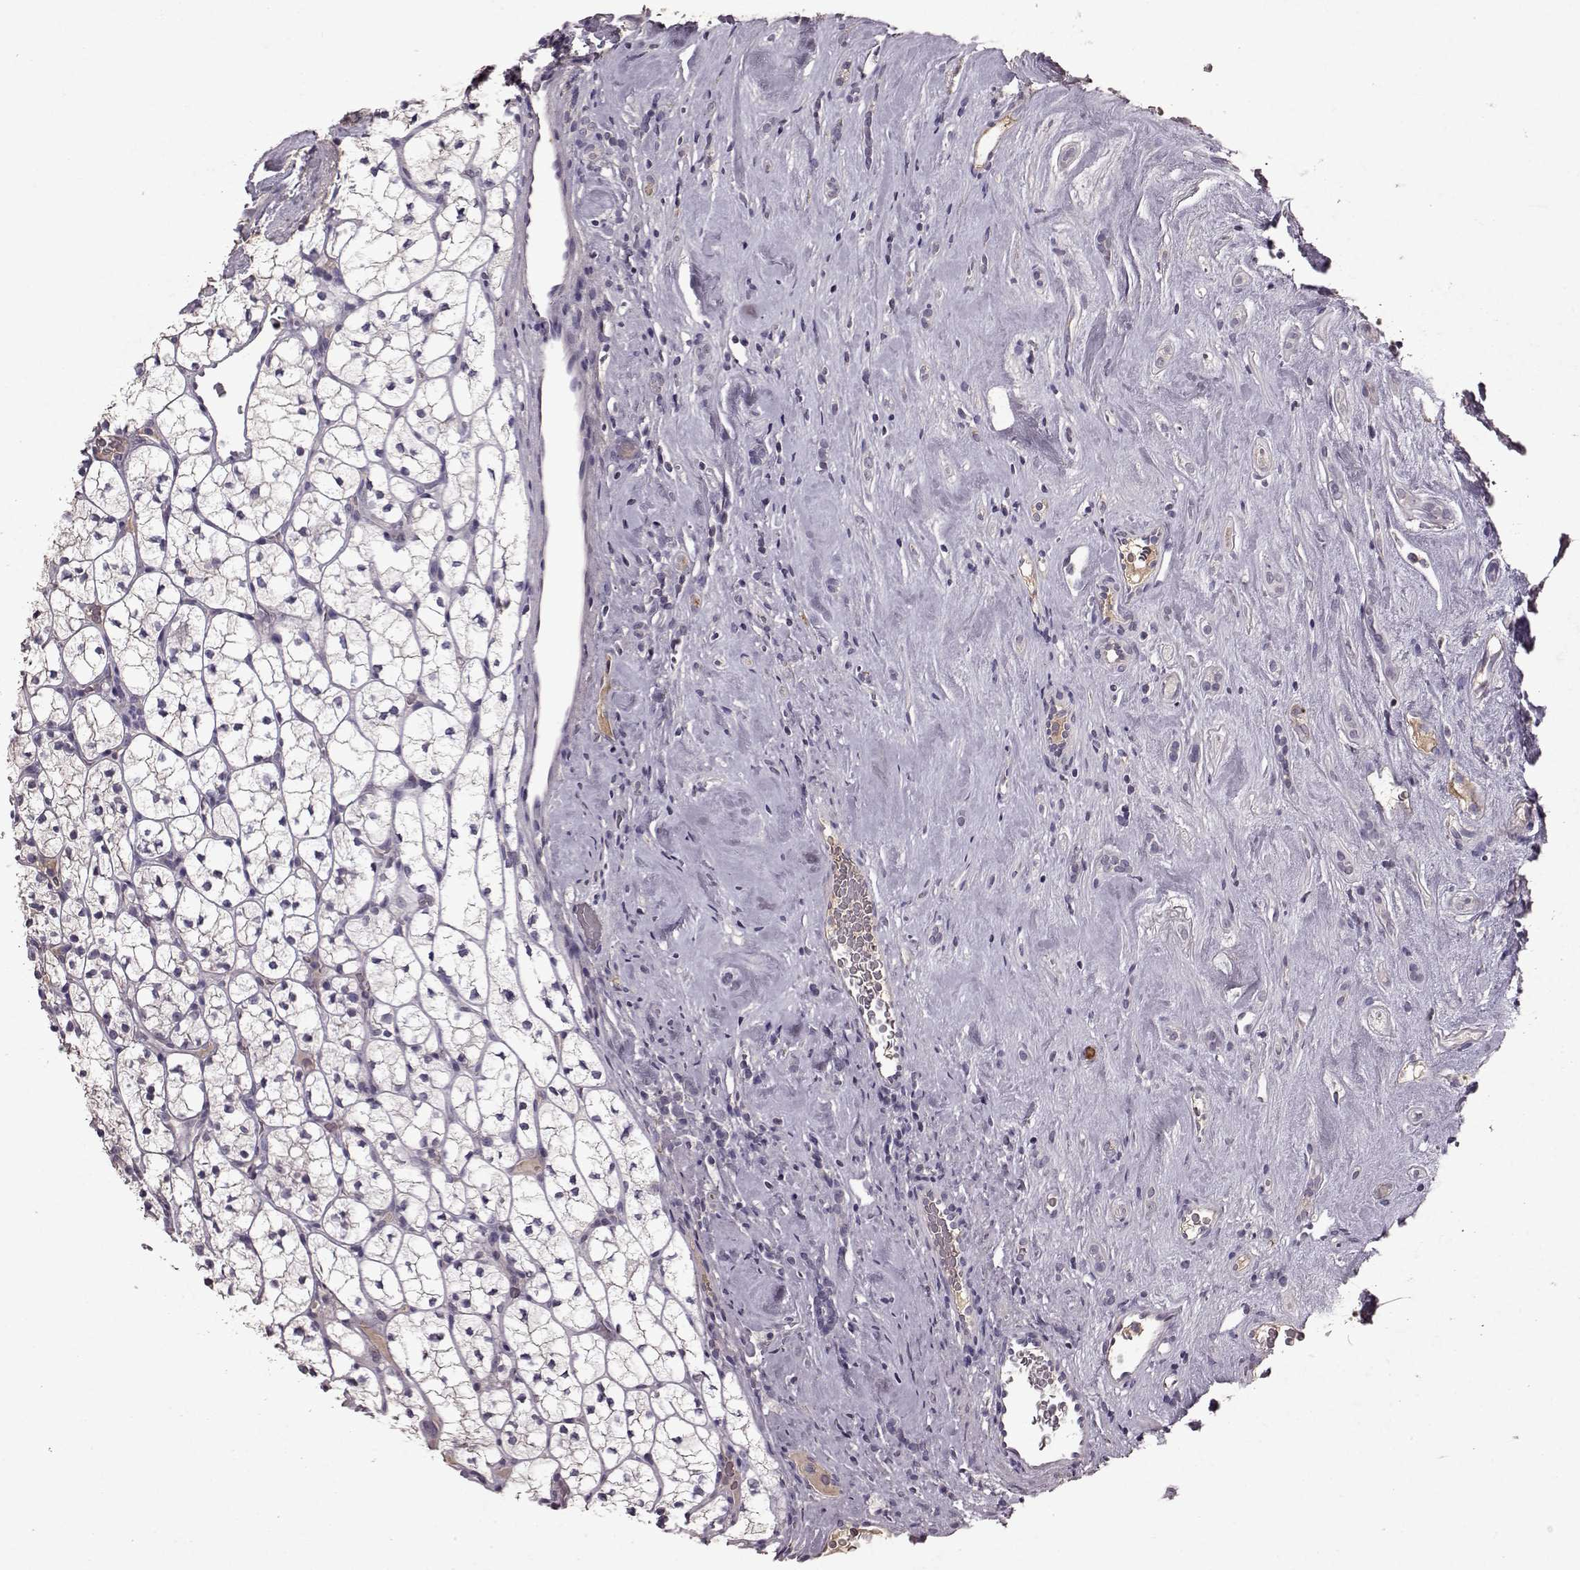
{"staining": {"intensity": "negative", "quantity": "none", "location": "none"}, "tissue": "renal cancer", "cell_type": "Tumor cells", "image_type": "cancer", "snomed": [{"axis": "morphology", "description": "Adenocarcinoma, NOS"}, {"axis": "topography", "description": "Kidney"}], "caption": "This photomicrograph is of renal adenocarcinoma stained with immunohistochemistry to label a protein in brown with the nuclei are counter-stained blue. There is no expression in tumor cells.", "gene": "FRRS1L", "patient": {"sex": "female", "age": 89}}